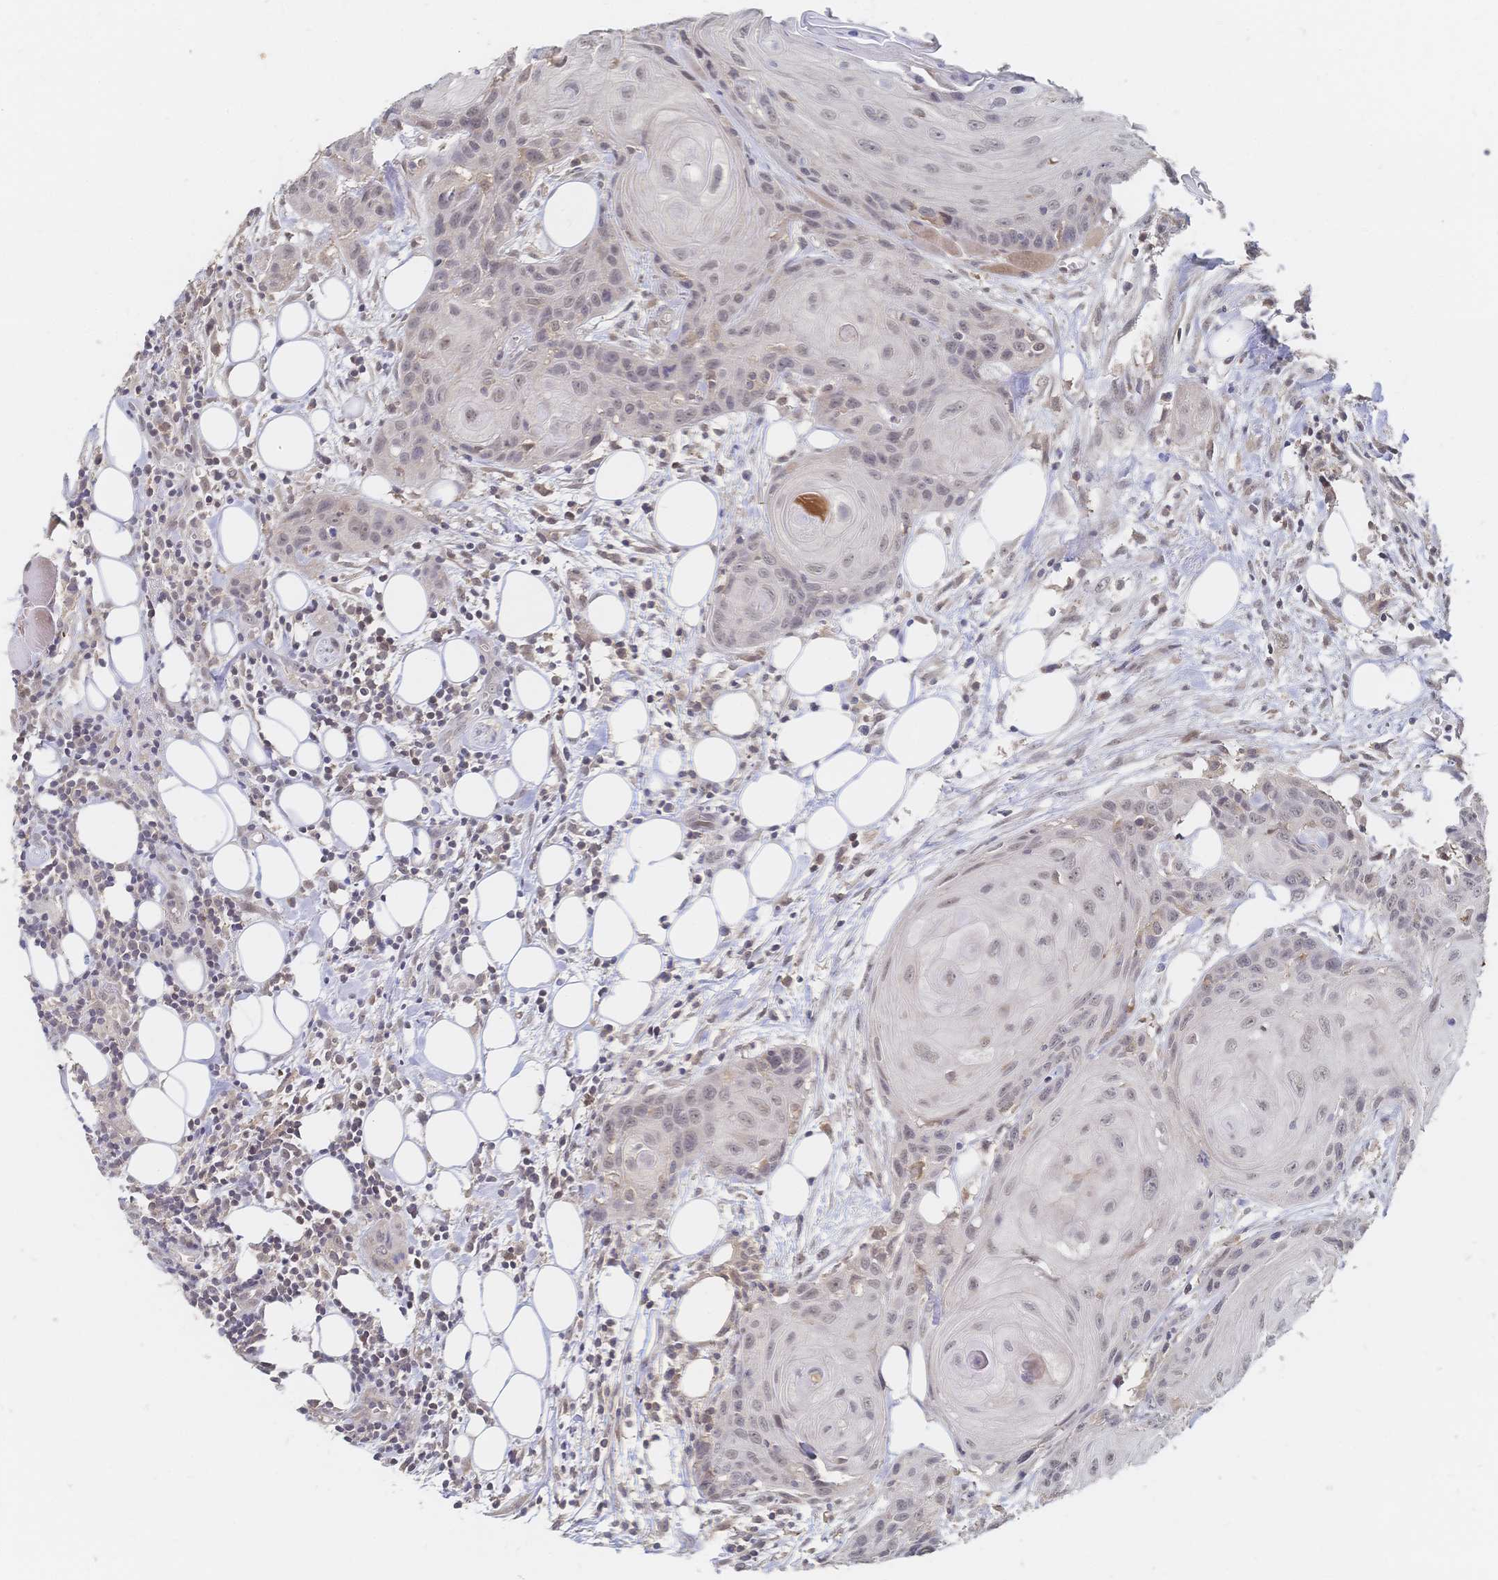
{"staining": {"intensity": "weak", "quantity": "25%-75%", "location": "nuclear"}, "tissue": "head and neck cancer", "cell_type": "Tumor cells", "image_type": "cancer", "snomed": [{"axis": "morphology", "description": "Squamous cell carcinoma, NOS"}, {"axis": "topography", "description": "Oral tissue"}, {"axis": "topography", "description": "Head-Neck"}], "caption": "Immunohistochemical staining of head and neck cancer (squamous cell carcinoma) shows low levels of weak nuclear protein staining in about 25%-75% of tumor cells.", "gene": "LRP5", "patient": {"sex": "male", "age": 58}}